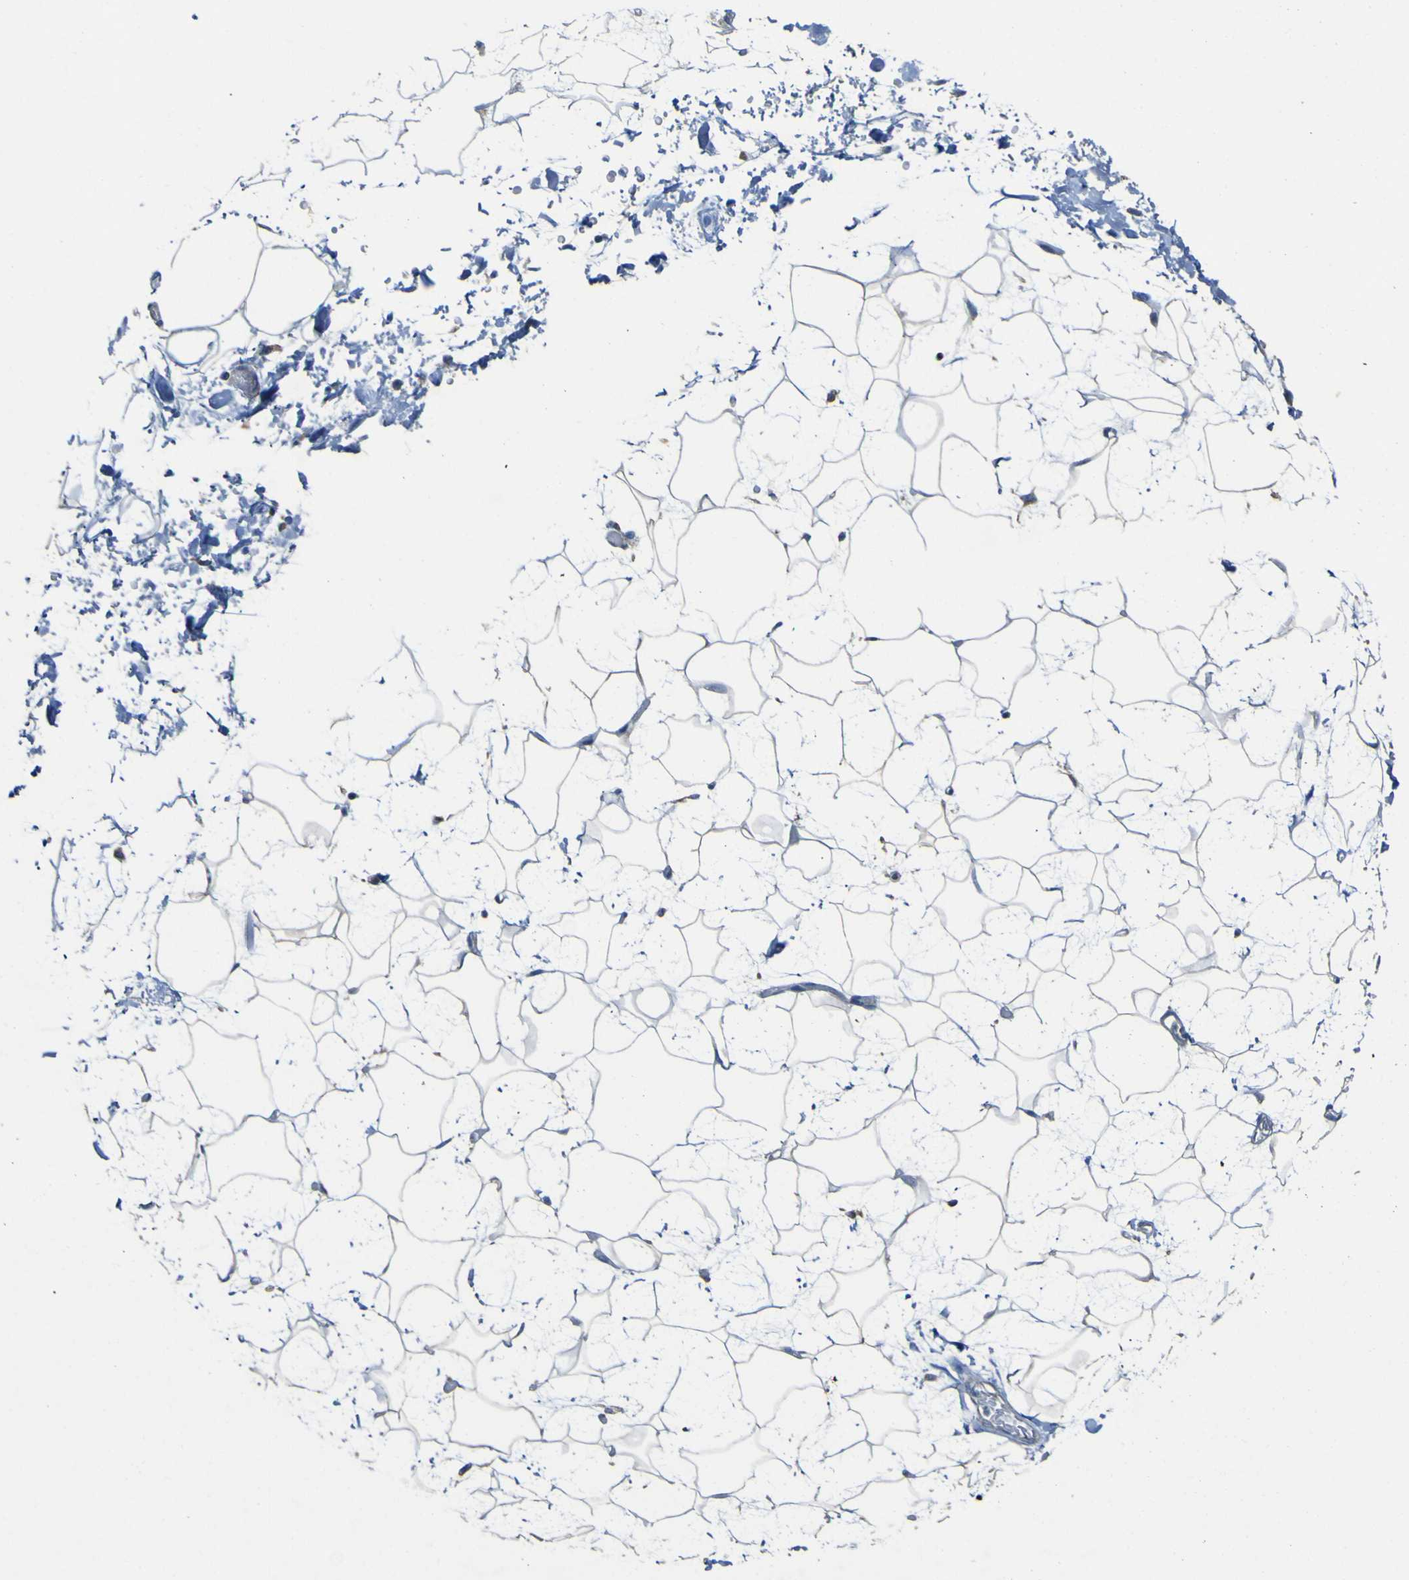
{"staining": {"intensity": "negative", "quantity": "none", "location": "none"}, "tissue": "adipose tissue", "cell_type": "Adipocytes", "image_type": "normal", "snomed": [{"axis": "morphology", "description": "Normal tissue, NOS"}, {"axis": "topography", "description": "Soft tissue"}], "caption": "Unremarkable adipose tissue was stained to show a protein in brown. There is no significant staining in adipocytes. The staining was performed using DAB (3,3'-diaminobenzidine) to visualize the protein expression in brown, while the nuclei were stained in blue with hematoxylin (Magnification: 20x).", "gene": "ALDH18A1", "patient": {"sex": "male", "age": 72}}